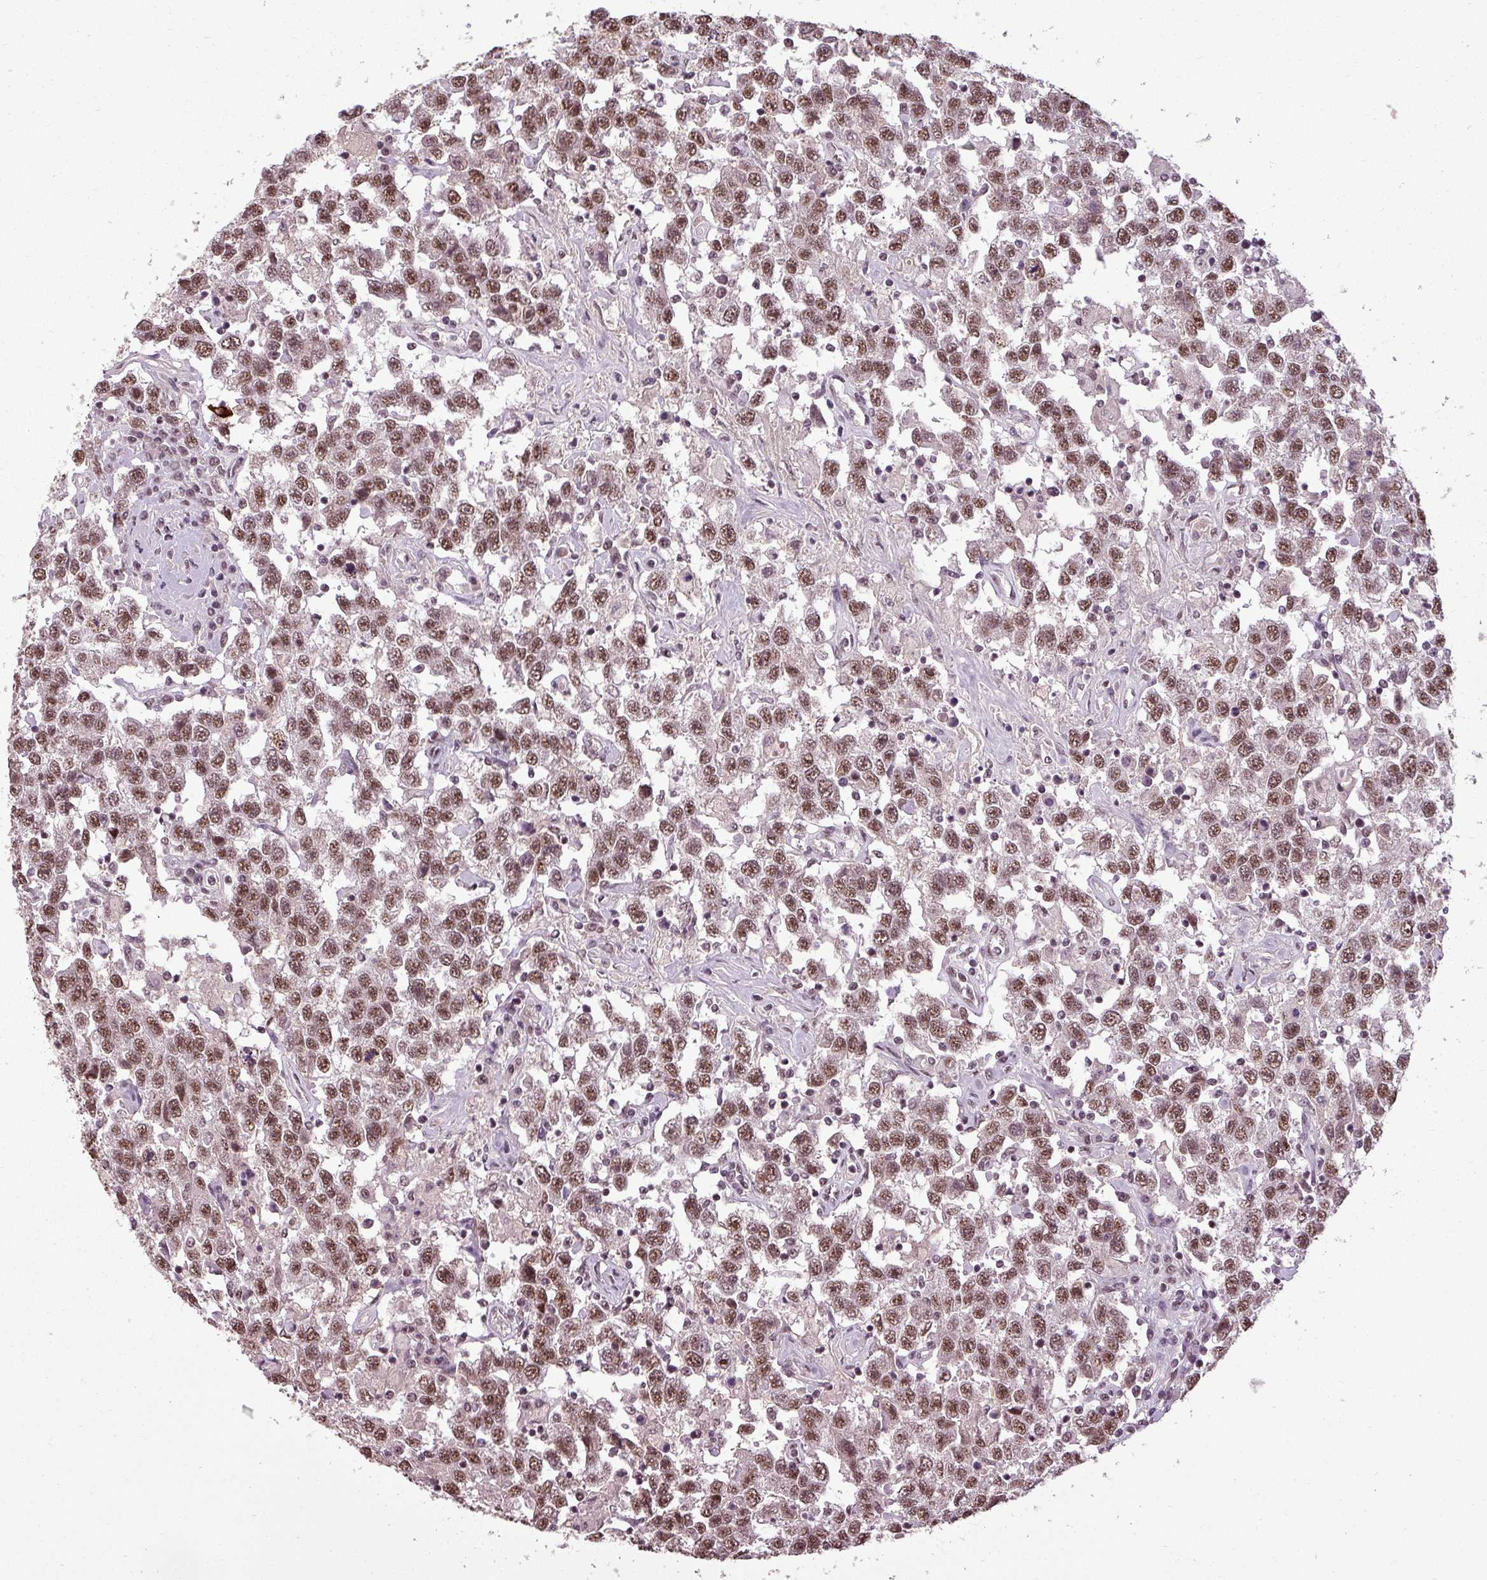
{"staining": {"intensity": "moderate", "quantity": ">75%", "location": "nuclear"}, "tissue": "testis cancer", "cell_type": "Tumor cells", "image_type": "cancer", "snomed": [{"axis": "morphology", "description": "Seminoma, NOS"}, {"axis": "topography", "description": "Testis"}], "caption": "The micrograph shows immunohistochemical staining of testis seminoma. There is moderate nuclear staining is appreciated in about >75% of tumor cells.", "gene": "BCAS3", "patient": {"sex": "male", "age": 41}}